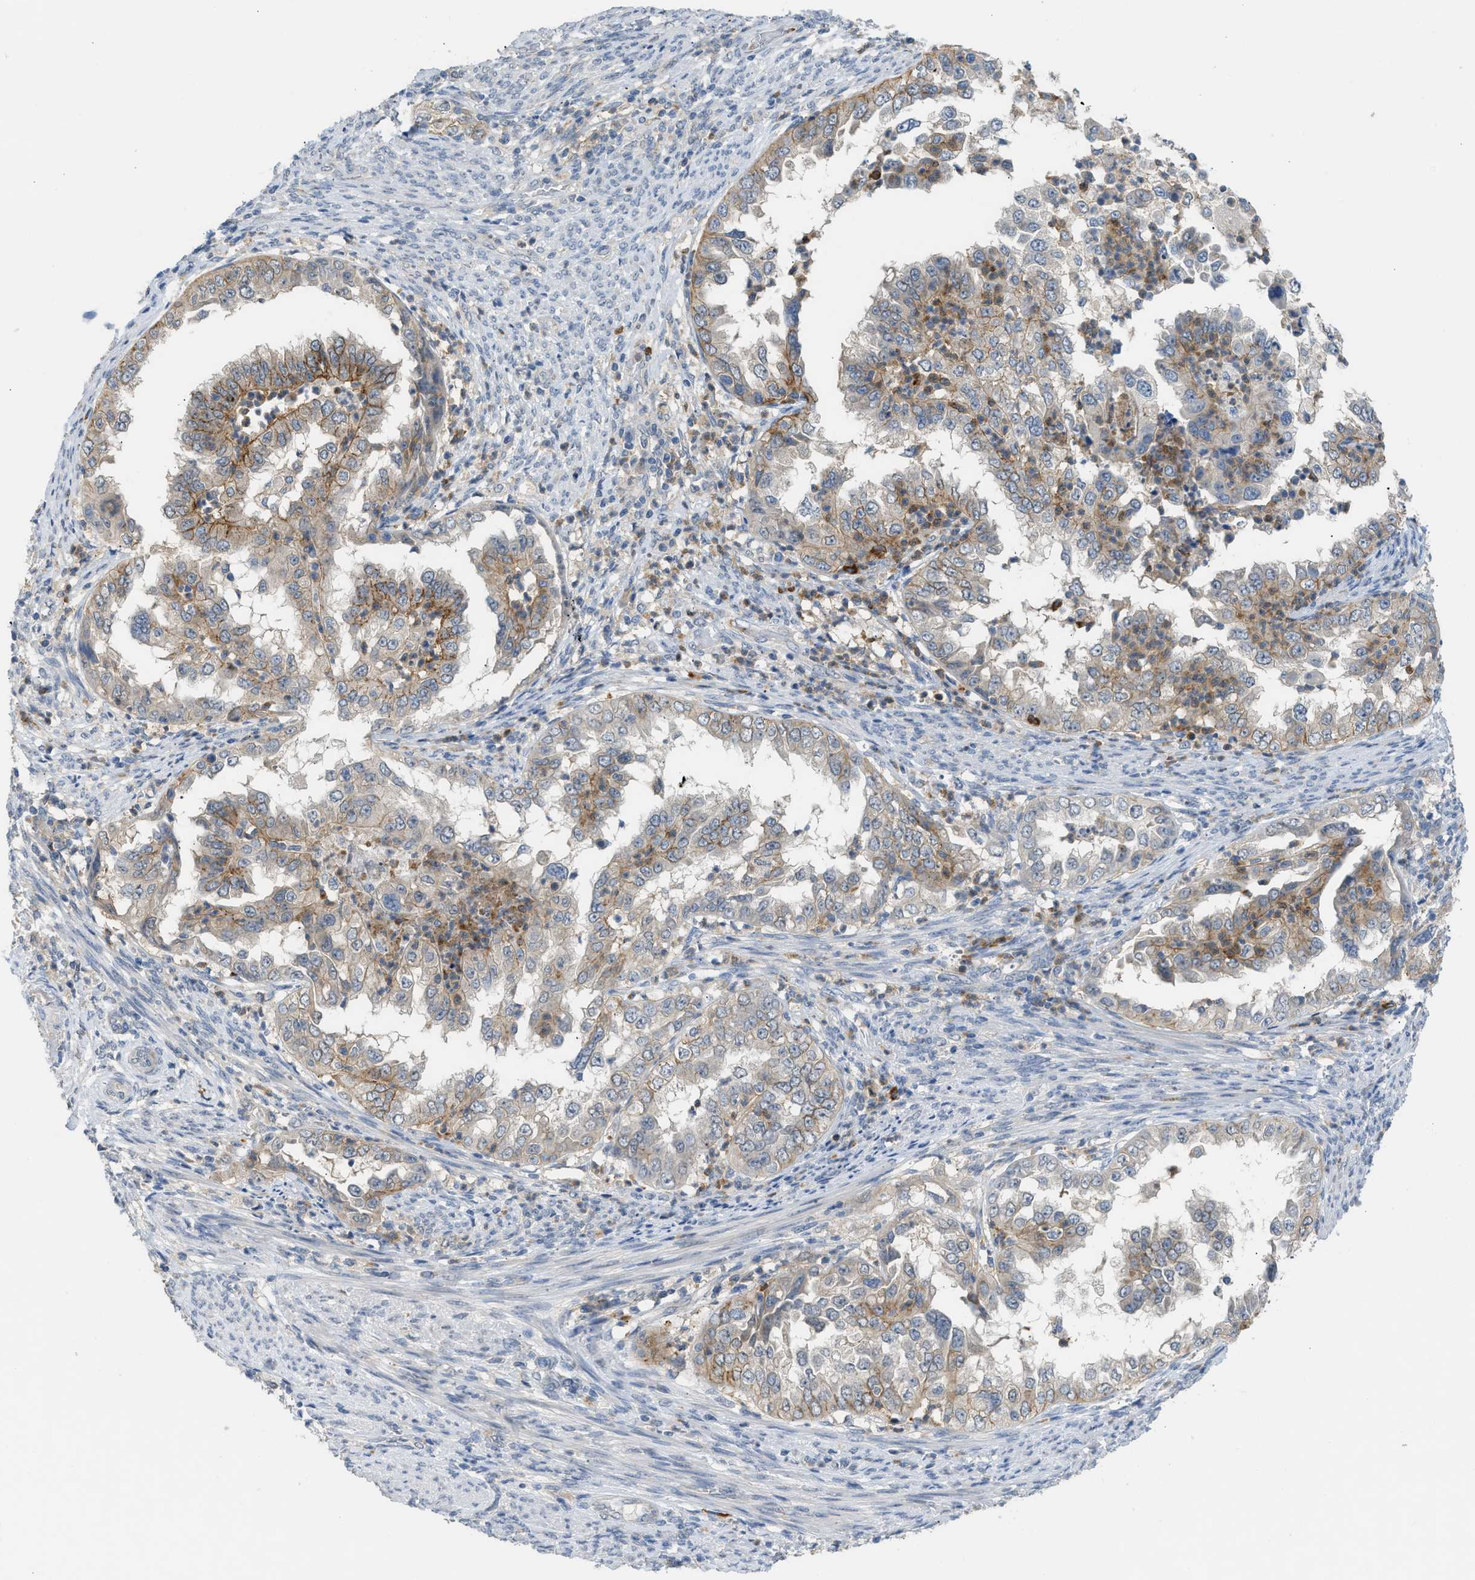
{"staining": {"intensity": "weak", "quantity": "25%-75%", "location": "cytoplasmic/membranous"}, "tissue": "endometrial cancer", "cell_type": "Tumor cells", "image_type": "cancer", "snomed": [{"axis": "morphology", "description": "Adenocarcinoma, NOS"}, {"axis": "topography", "description": "Endometrium"}], "caption": "This micrograph displays immunohistochemistry (IHC) staining of endometrial adenocarcinoma, with low weak cytoplasmic/membranous positivity in about 25%-75% of tumor cells.", "gene": "RHBDF2", "patient": {"sex": "female", "age": 85}}